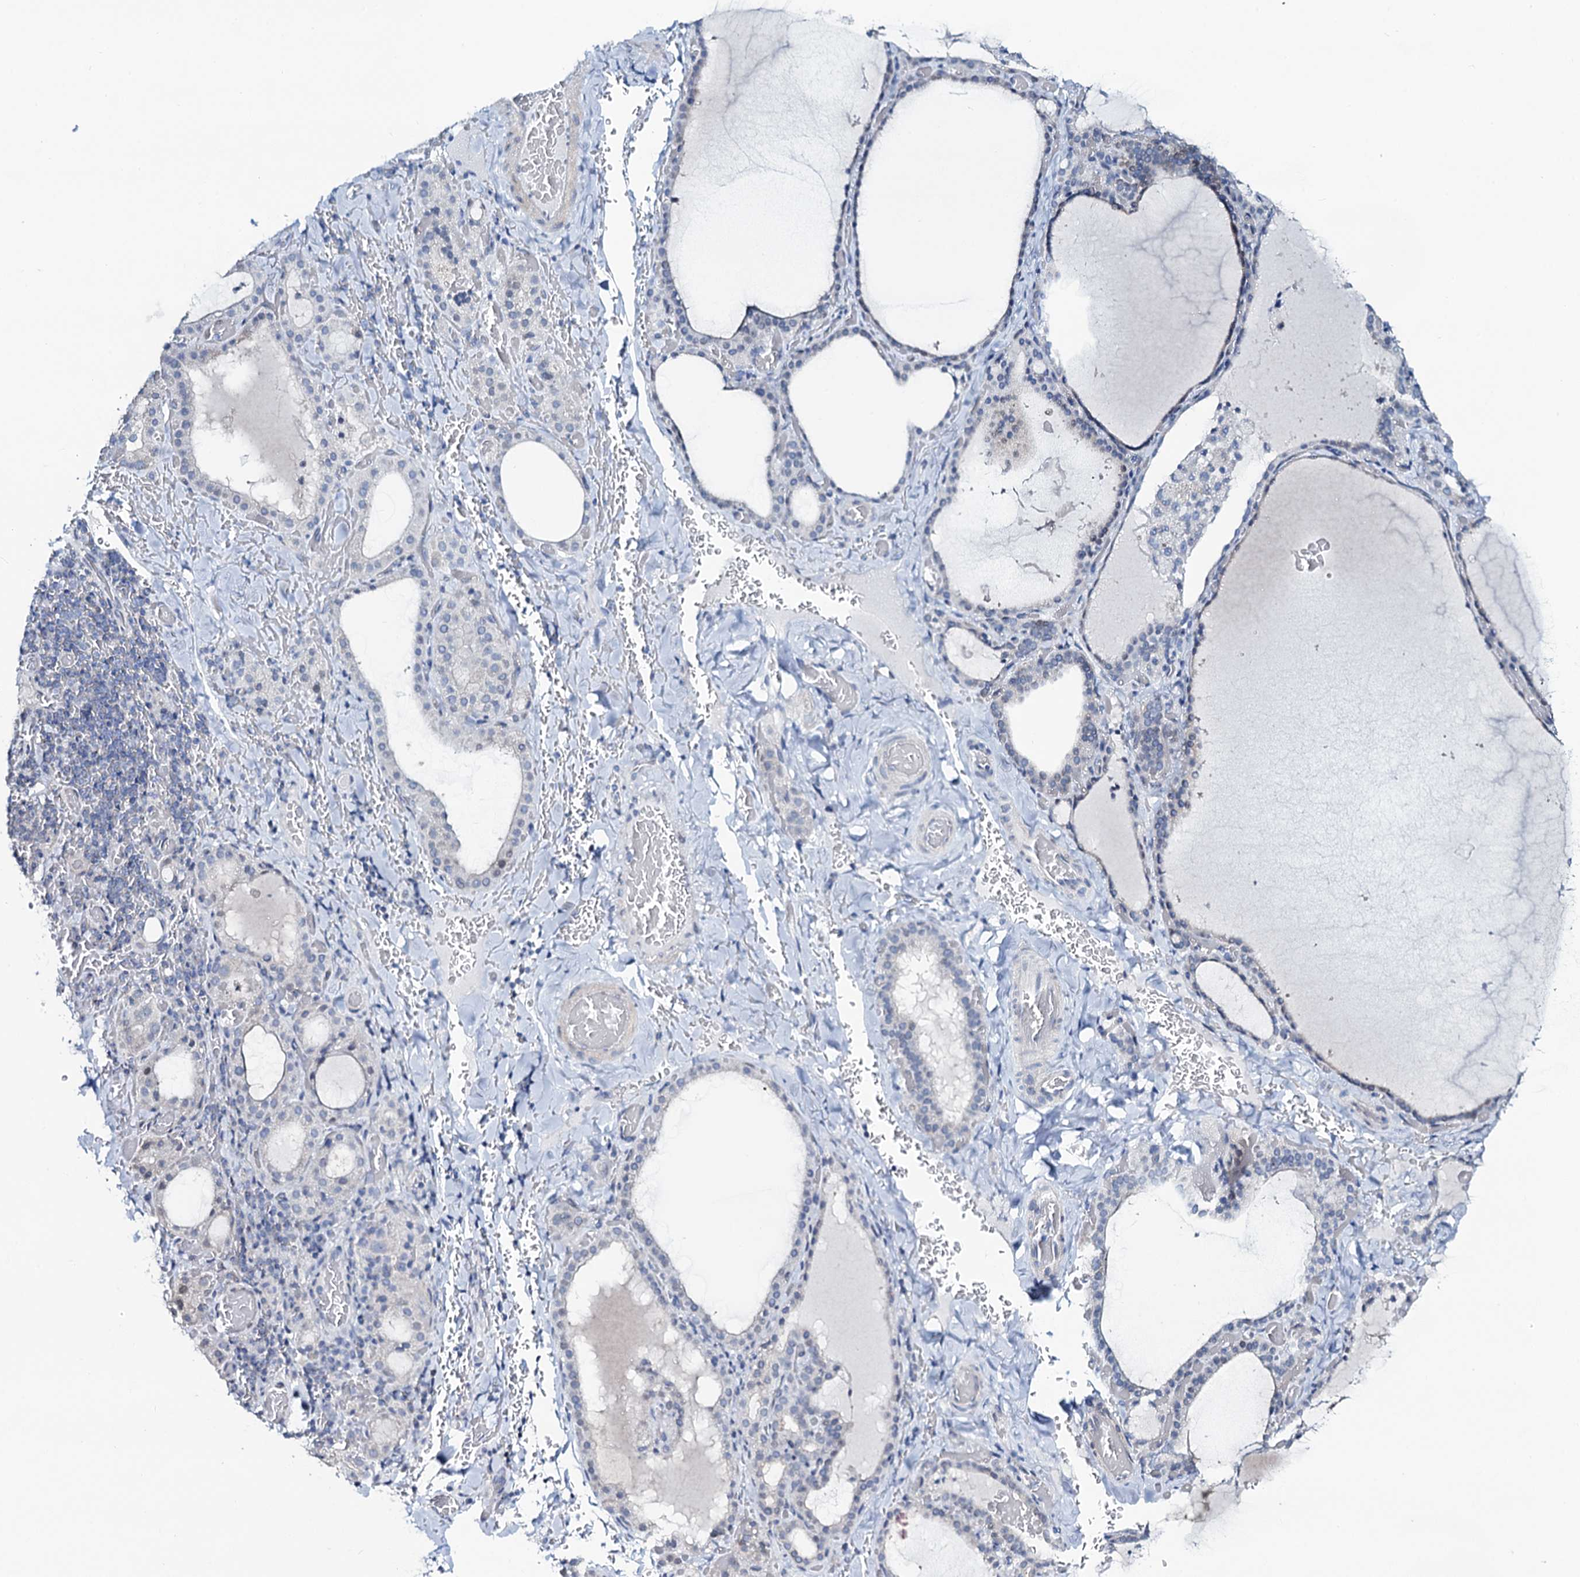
{"staining": {"intensity": "weak", "quantity": "<25%", "location": "cytoplasmic/membranous"}, "tissue": "thyroid gland", "cell_type": "Glandular cells", "image_type": "normal", "snomed": [{"axis": "morphology", "description": "Normal tissue, NOS"}, {"axis": "topography", "description": "Thyroid gland"}], "caption": "Glandular cells show no significant positivity in benign thyroid gland.", "gene": "TOX3", "patient": {"sex": "female", "age": 39}}